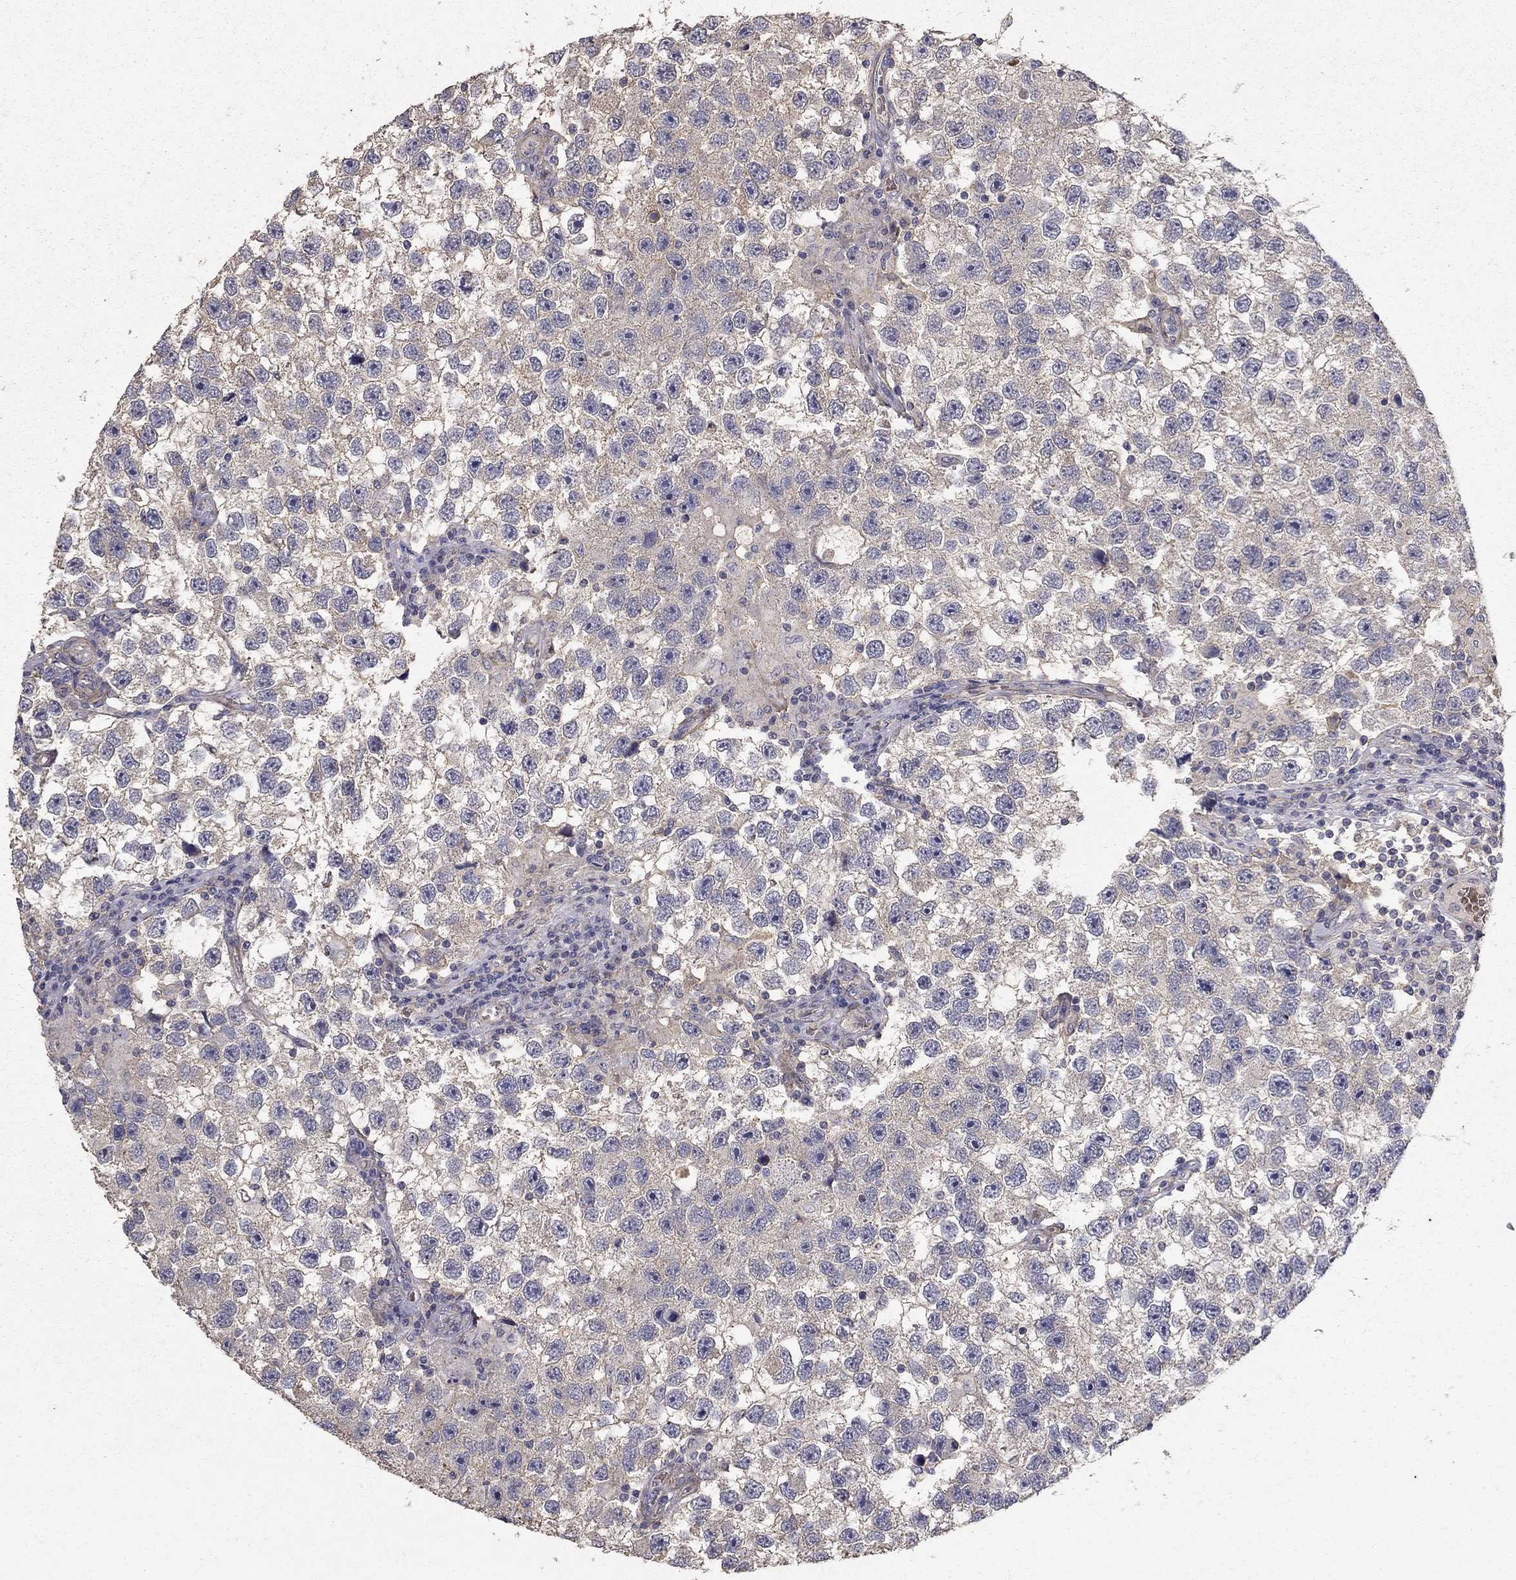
{"staining": {"intensity": "weak", "quantity": "<25%", "location": "cytoplasmic/membranous"}, "tissue": "testis cancer", "cell_type": "Tumor cells", "image_type": "cancer", "snomed": [{"axis": "morphology", "description": "Seminoma, NOS"}, {"axis": "topography", "description": "Testis"}], "caption": "This is an IHC histopathology image of human seminoma (testis). There is no staining in tumor cells.", "gene": "MPP2", "patient": {"sex": "male", "age": 26}}